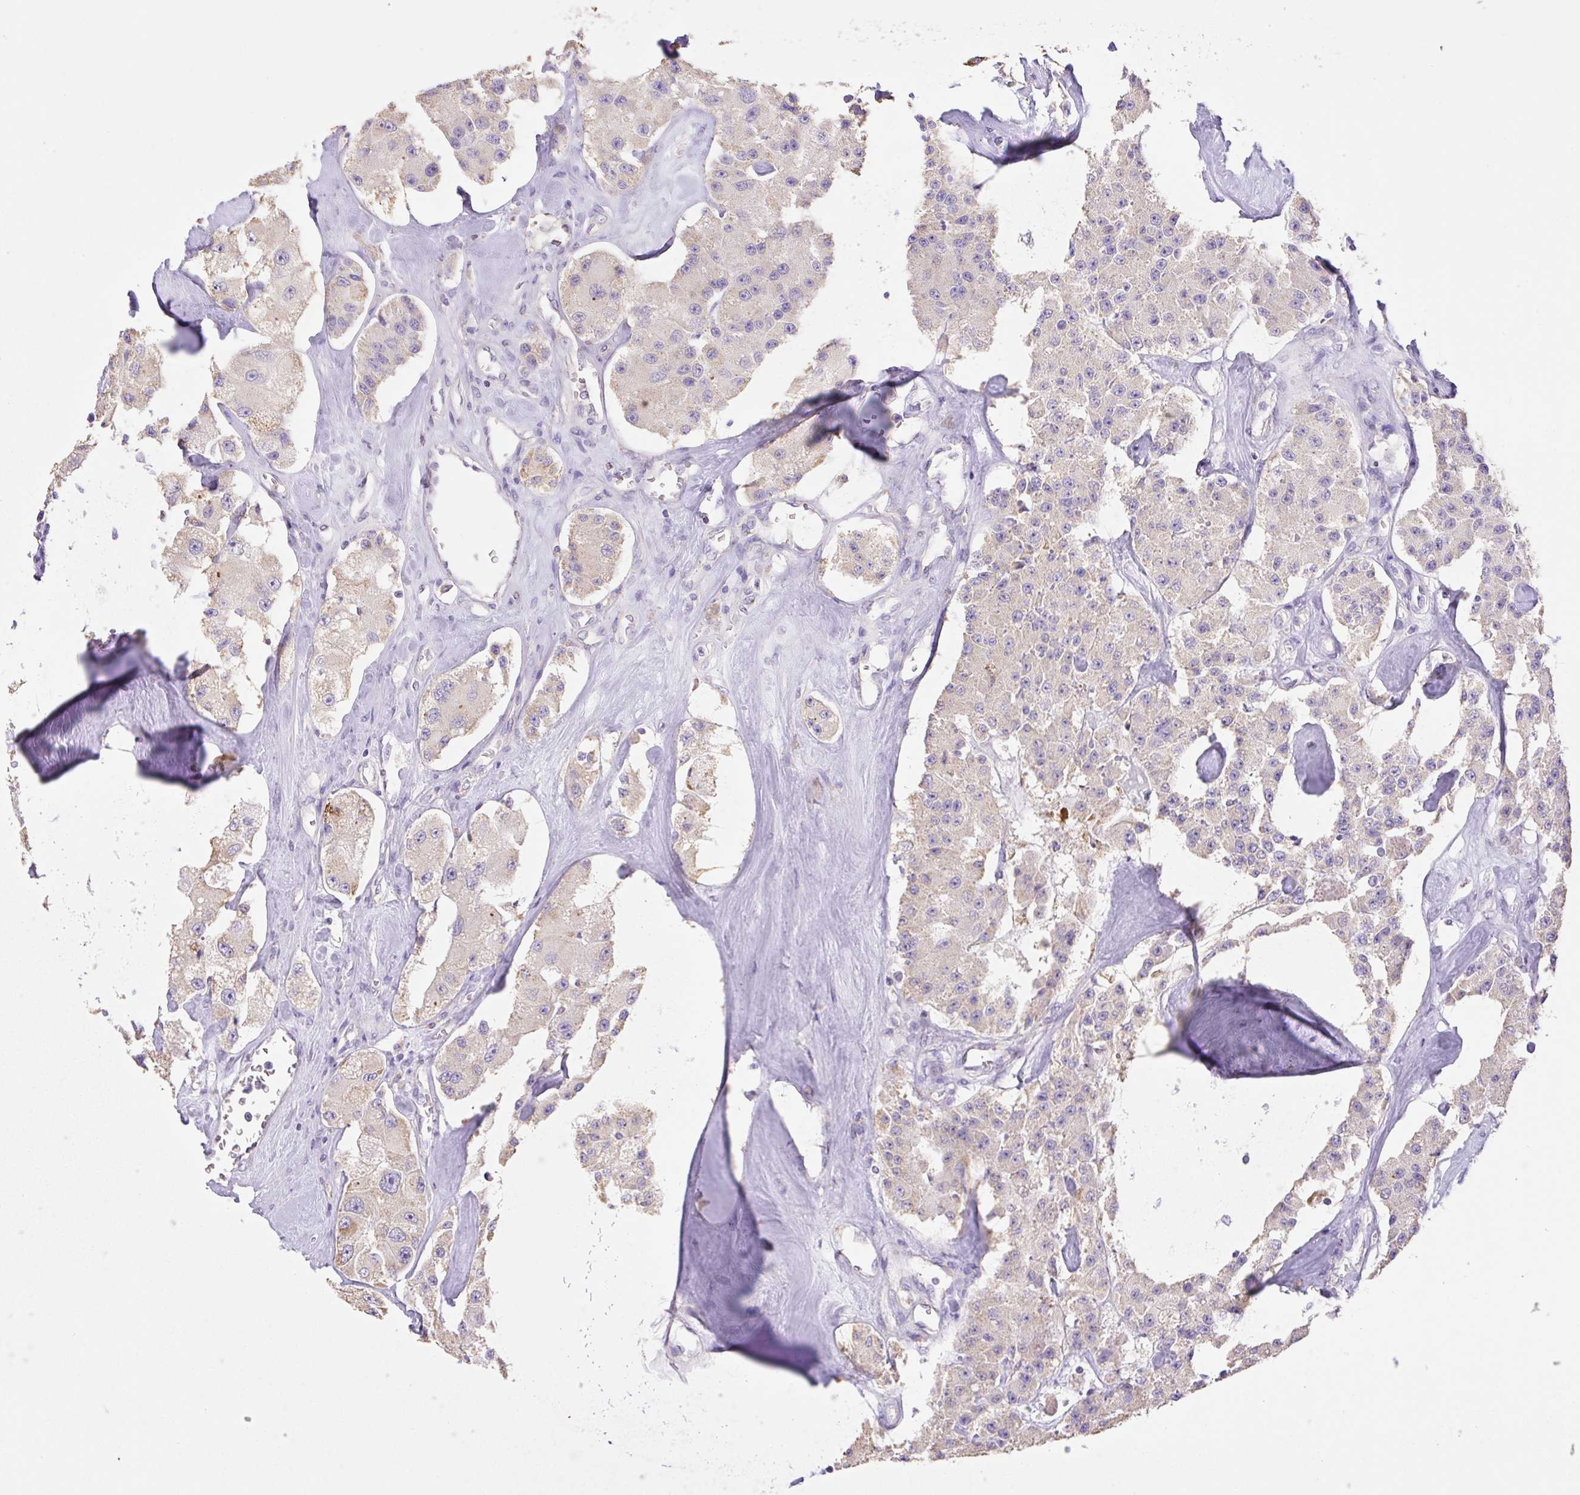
{"staining": {"intensity": "weak", "quantity": "<25%", "location": "cytoplasmic/membranous"}, "tissue": "carcinoid", "cell_type": "Tumor cells", "image_type": "cancer", "snomed": [{"axis": "morphology", "description": "Carcinoid, malignant, NOS"}, {"axis": "topography", "description": "Pancreas"}], "caption": "High power microscopy image of an immunohistochemistry histopathology image of malignant carcinoid, revealing no significant staining in tumor cells. The staining was performed using DAB to visualize the protein expression in brown, while the nuclei were stained in blue with hematoxylin (Magnification: 20x).", "gene": "COPZ2", "patient": {"sex": "male", "age": 41}}